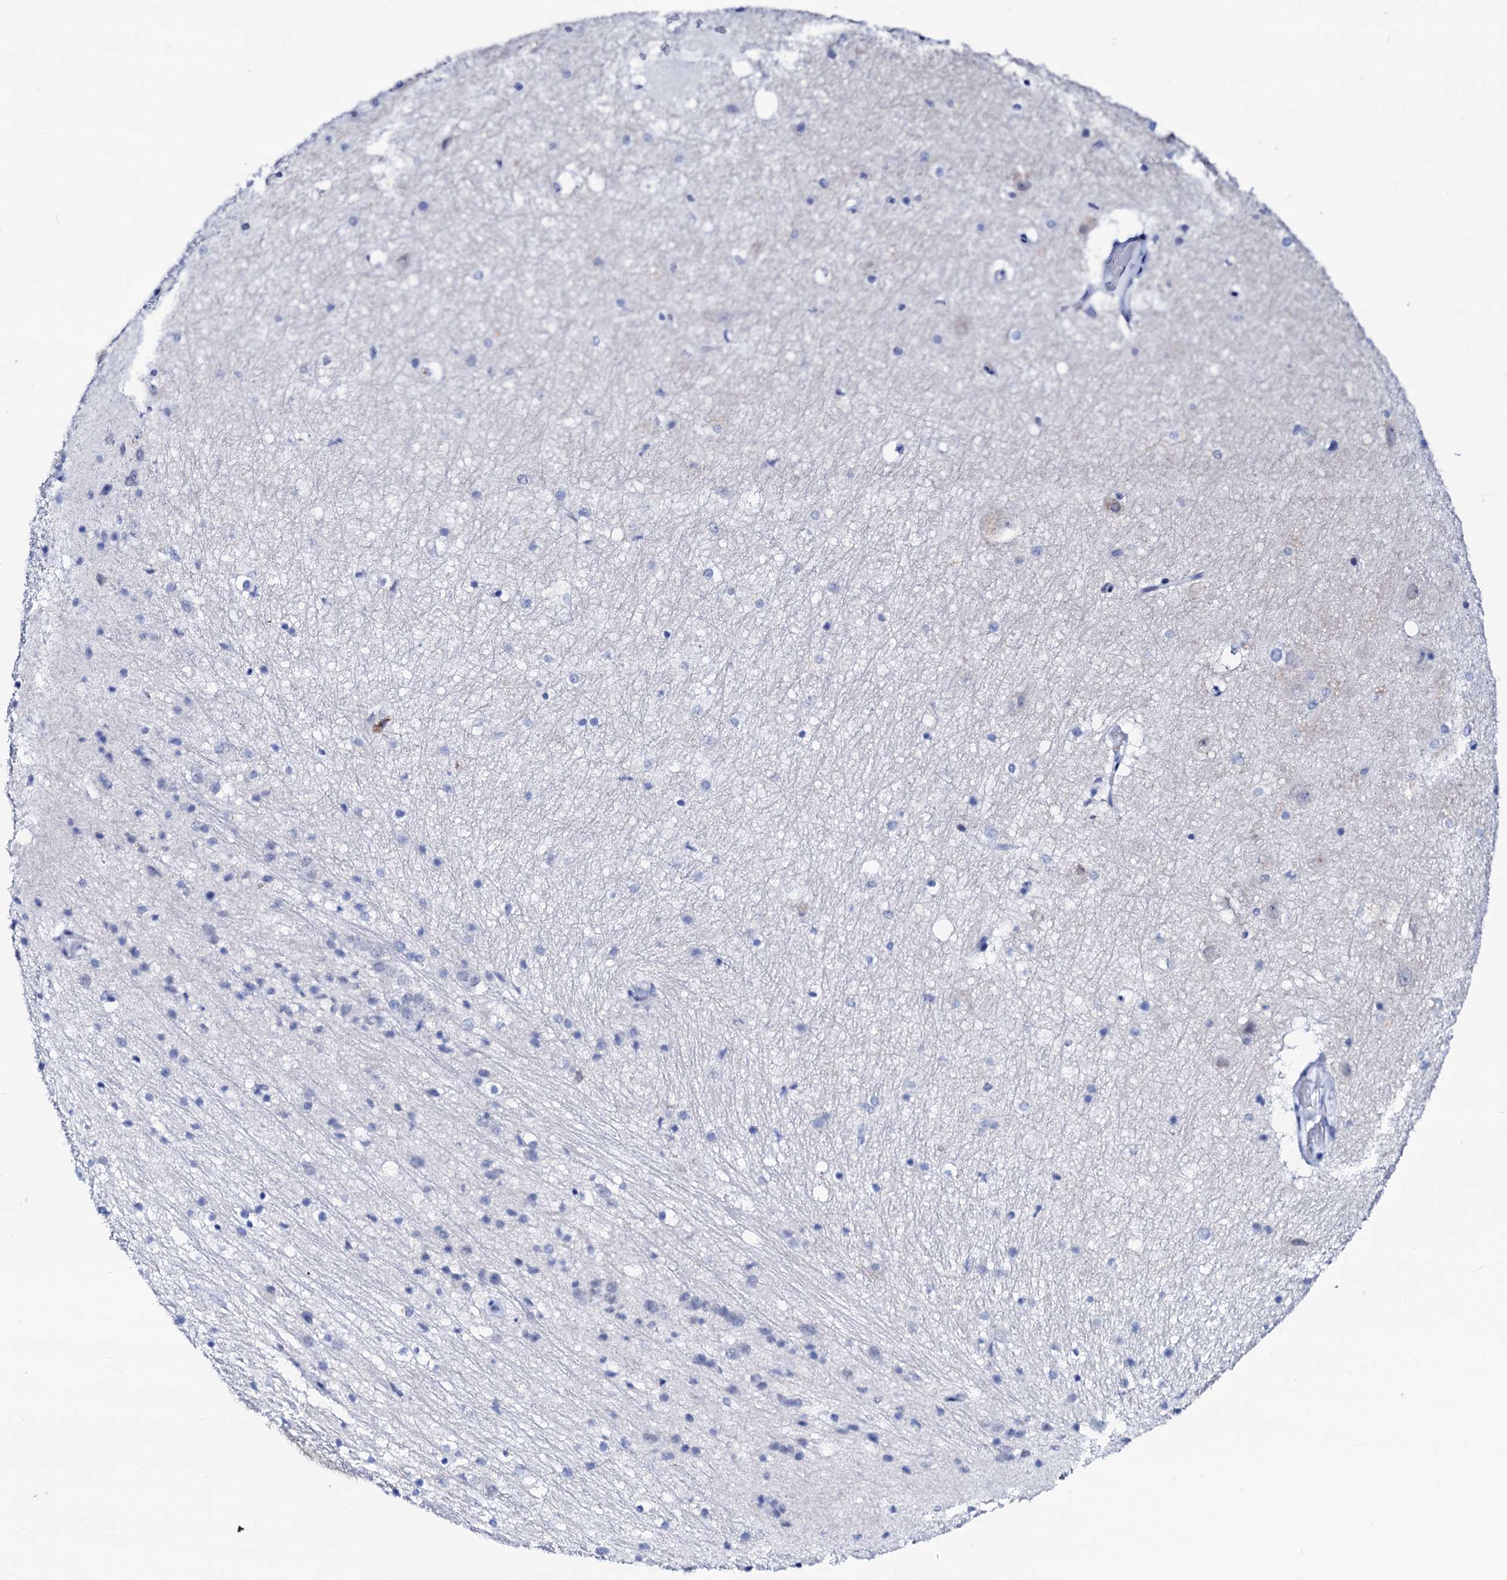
{"staining": {"intensity": "negative", "quantity": "none", "location": "none"}, "tissue": "hippocampus", "cell_type": "Glial cells", "image_type": "normal", "snomed": [{"axis": "morphology", "description": "Normal tissue, NOS"}, {"axis": "topography", "description": "Hippocampus"}], "caption": "Immunohistochemical staining of normal human hippocampus displays no significant expression in glial cells. Nuclei are stained in blue.", "gene": "SPATA19", "patient": {"sex": "female", "age": 52}}